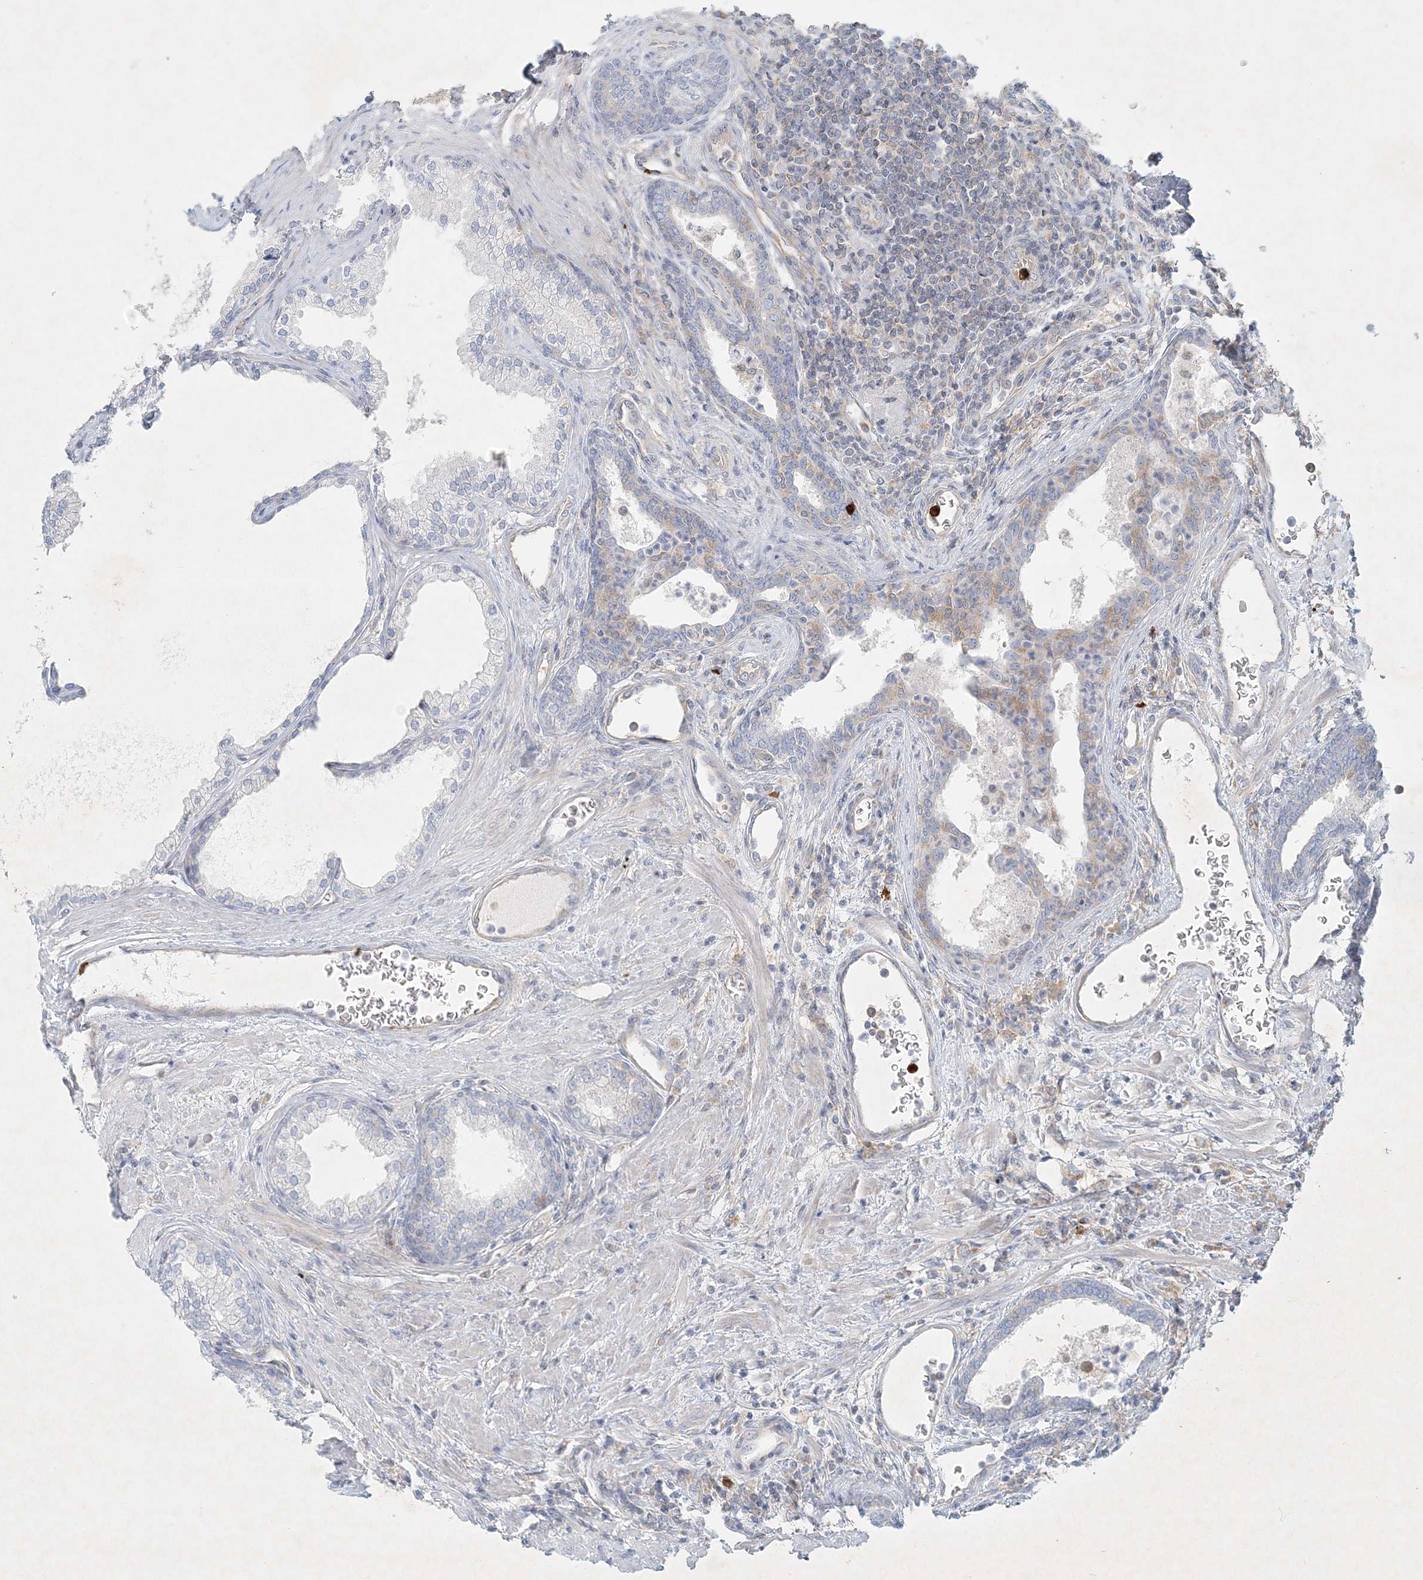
{"staining": {"intensity": "weak", "quantity": "<25%", "location": "cytoplasmic/membranous"}, "tissue": "prostate", "cell_type": "Glandular cells", "image_type": "normal", "snomed": [{"axis": "morphology", "description": "Normal tissue, NOS"}, {"axis": "topography", "description": "Prostate"}], "caption": "This histopathology image is of benign prostate stained with immunohistochemistry (IHC) to label a protein in brown with the nuclei are counter-stained blue. There is no positivity in glandular cells.", "gene": "STK11IP", "patient": {"sex": "male", "age": 76}}